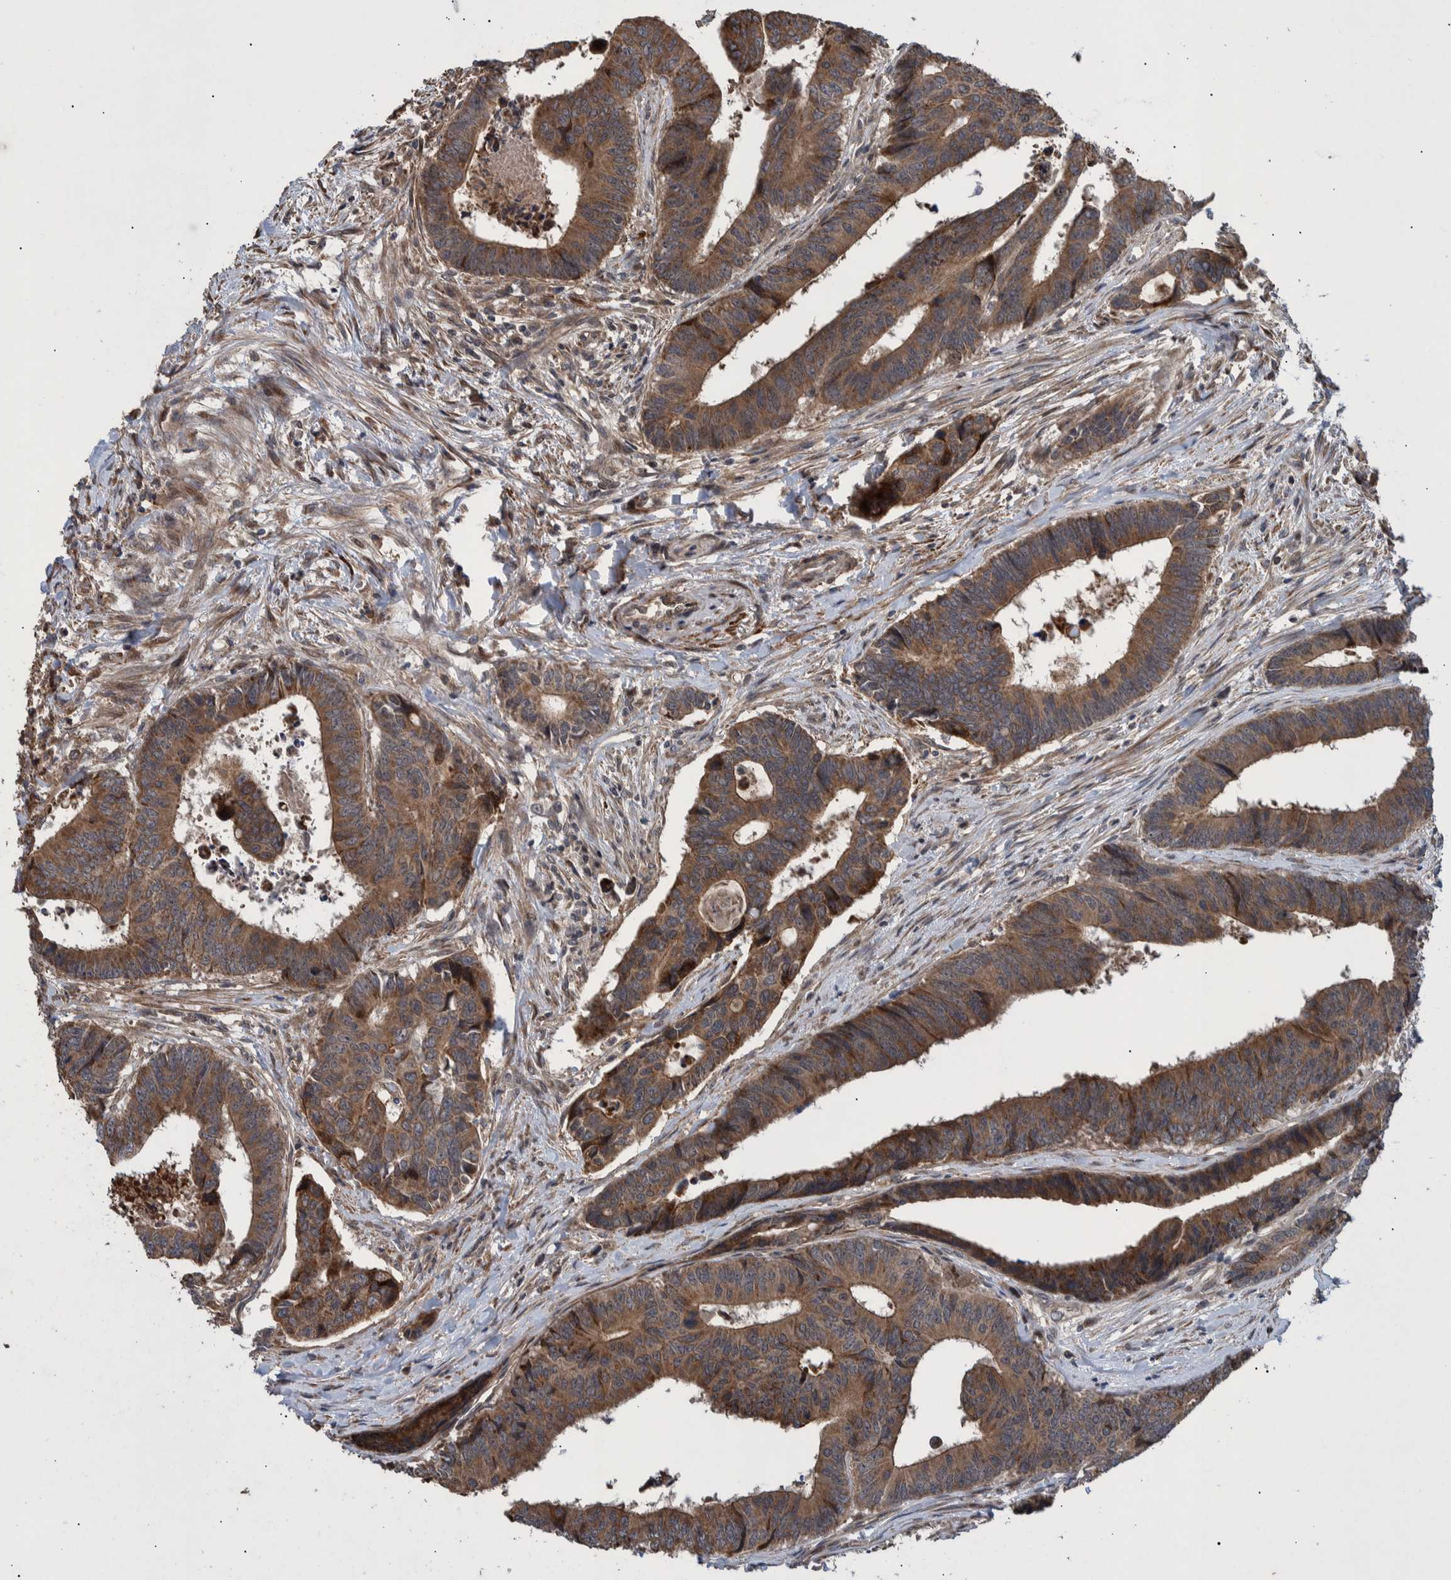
{"staining": {"intensity": "moderate", "quantity": ">75%", "location": "cytoplasmic/membranous"}, "tissue": "colorectal cancer", "cell_type": "Tumor cells", "image_type": "cancer", "snomed": [{"axis": "morphology", "description": "Adenocarcinoma, NOS"}, {"axis": "topography", "description": "Rectum"}], "caption": "Immunohistochemical staining of human colorectal cancer shows medium levels of moderate cytoplasmic/membranous positivity in approximately >75% of tumor cells. (Brightfield microscopy of DAB IHC at high magnification).", "gene": "B3GNTL1", "patient": {"sex": "male", "age": 84}}